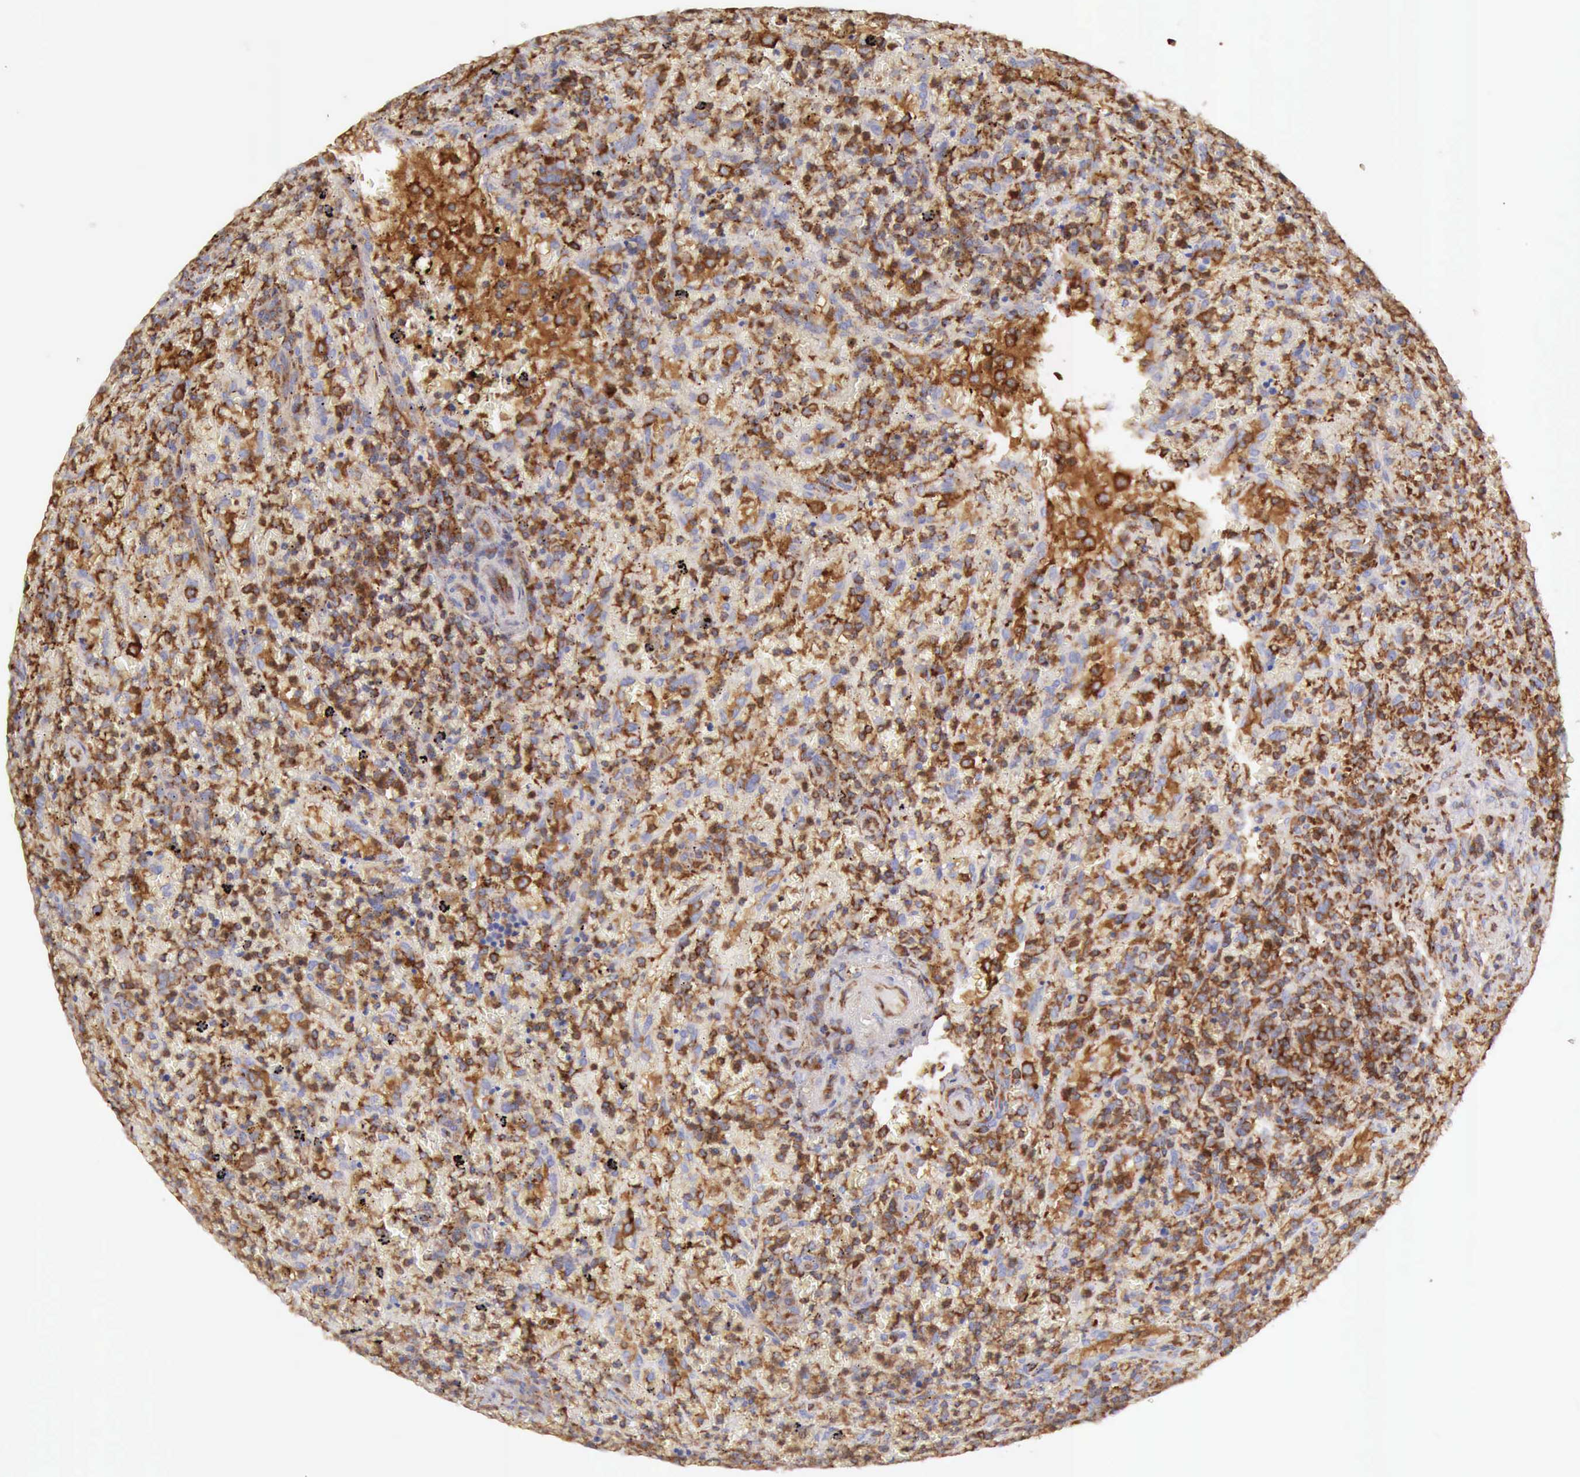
{"staining": {"intensity": "moderate", "quantity": "25%-75%", "location": "cytoplasmic/membranous"}, "tissue": "lymphoma", "cell_type": "Tumor cells", "image_type": "cancer", "snomed": [{"axis": "morphology", "description": "Malignant lymphoma, non-Hodgkin's type, High grade"}, {"axis": "topography", "description": "Spleen"}, {"axis": "topography", "description": "Lymph node"}], "caption": "A medium amount of moderate cytoplasmic/membranous positivity is identified in approximately 25%-75% of tumor cells in lymphoma tissue. (Brightfield microscopy of DAB IHC at high magnification).", "gene": "ARHGAP4", "patient": {"sex": "female", "age": 70}}